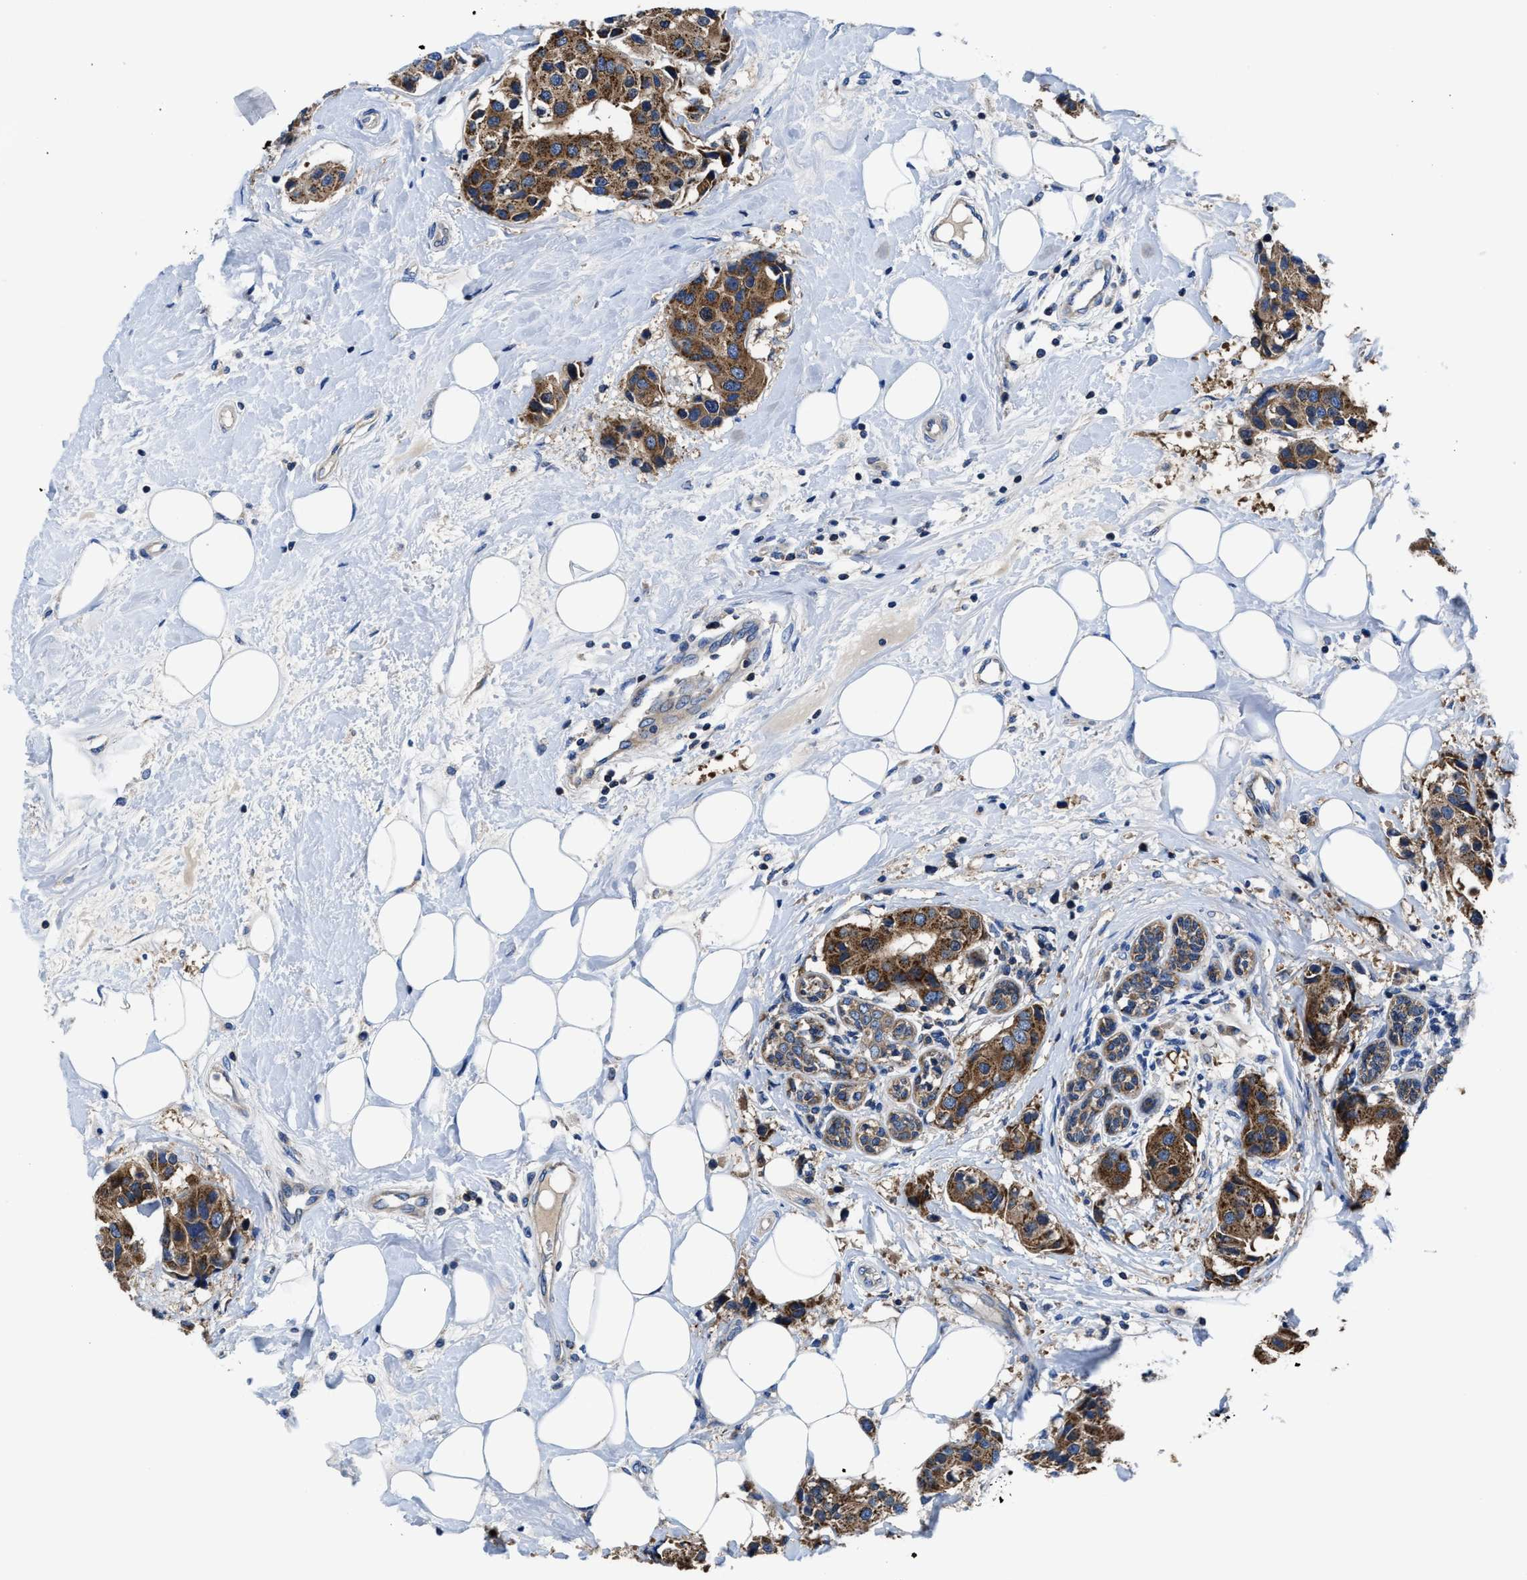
{"staining": {"intensity": "strong", "quantity": ">75%", "location": "cytoplasmic/membranous"}, "tissue": "breast cancer", "cell_type": "Tumor cells", "image_type": "cancer", "snomed": [{"axis": "morphology", "description": "Normal tissue, NOS"}, {"axis": "morphology", "description": "Duct carcinoma"}, {"axis": "topography", "description": "Breast"}], "caption": "Immunohistochemical staining of breast cancer (infiltrating ductal carcinoma) demonstrates strong cytoplasmic/membranous protein staining in approximately >75% of tumor cells.", "gene": "PHLPP1", "patient": {"sex": "female", "age": 39}}